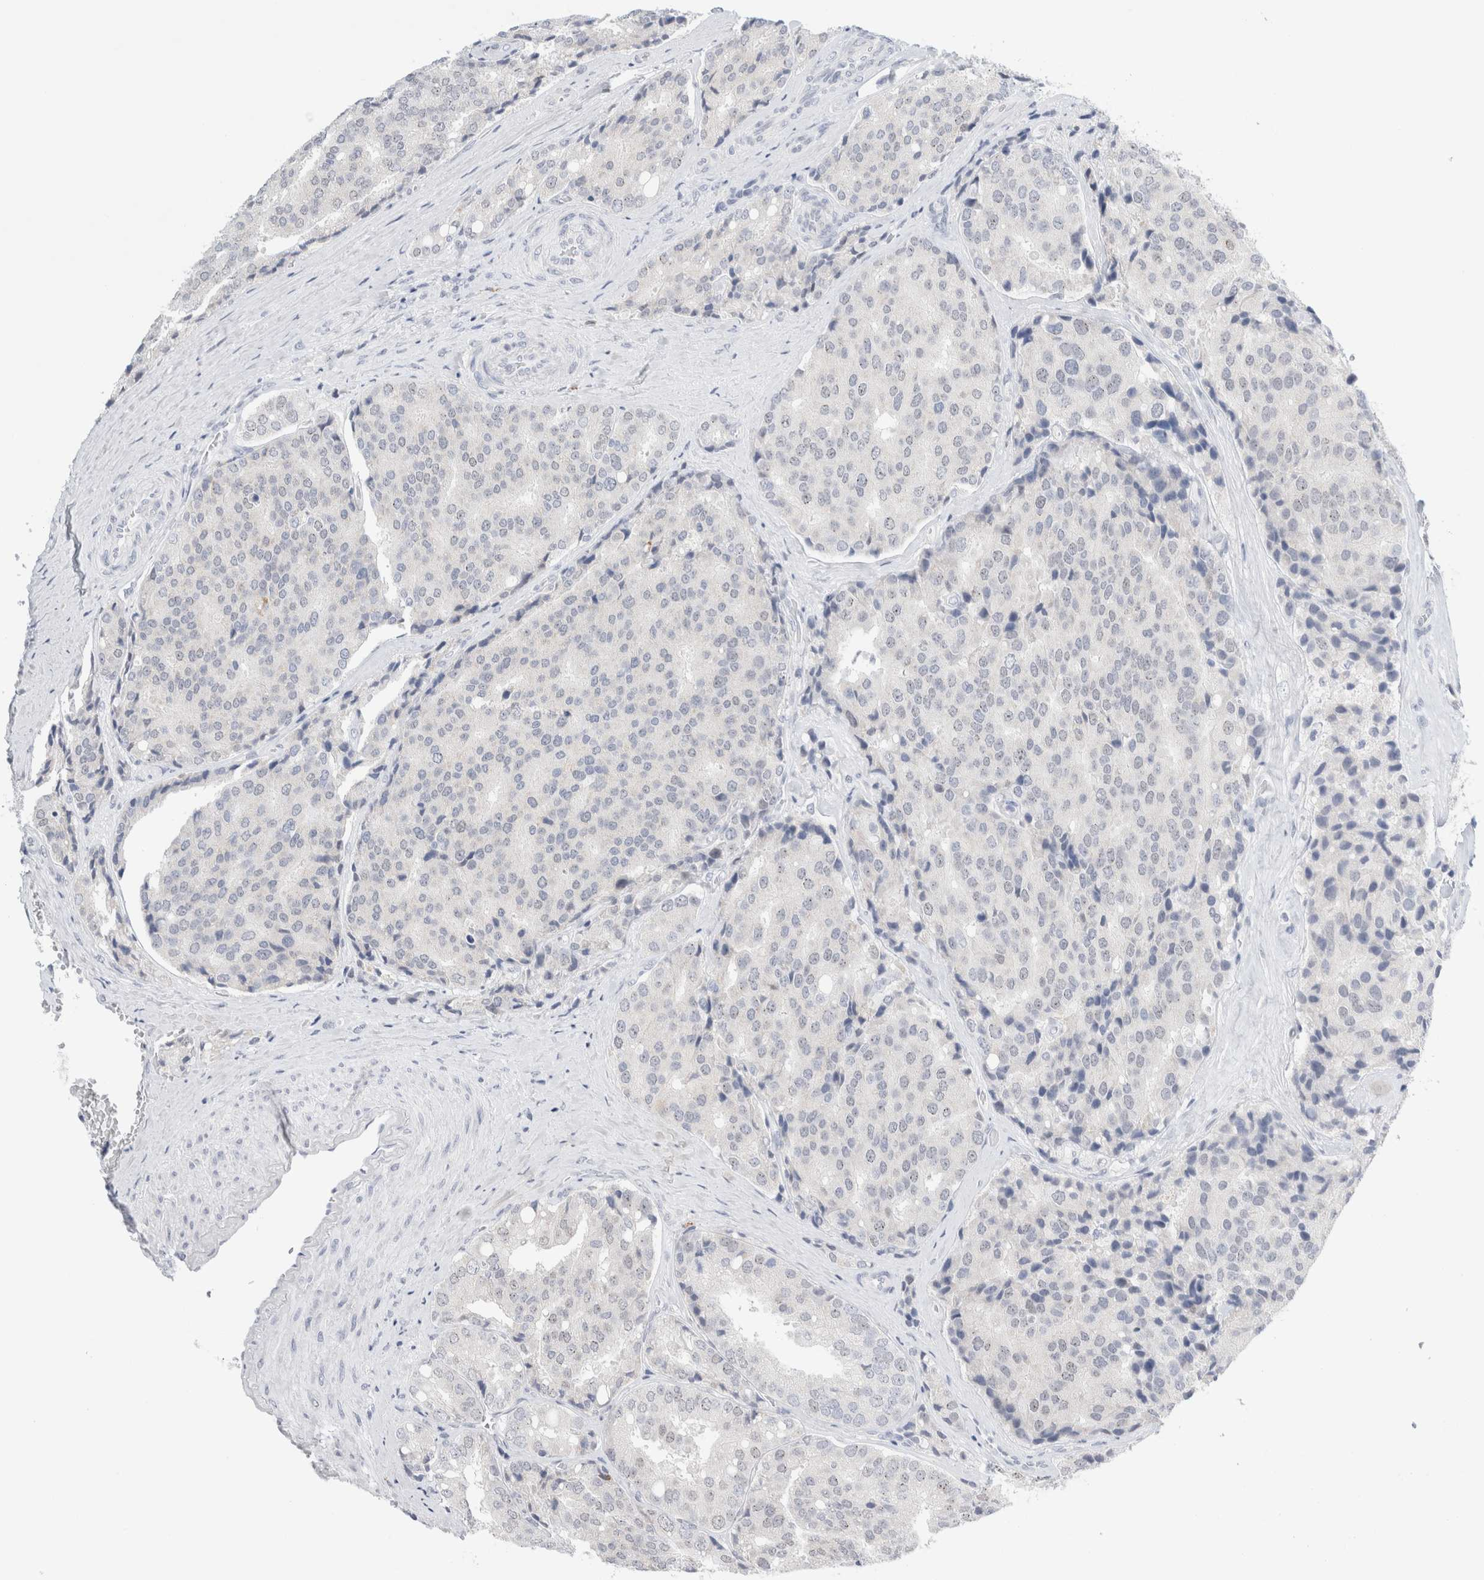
{"staining": {"intensity": "negative", "quantity": "none", "location": "none"}, "tissue": "prostate cancer", "cell_type": "Tumor cells", "image_type": "cancer", "snomed": [{"axis": "morphology", "description": "Adenocarcinoma, High grade"}, {"axis": "topography", "description": "Prostate"}], "caption": "IHC image of prostate cancer (high-grade adenocarcinoma) stained for a protein (brown), which exhibits no staining in tumor cells.", "gene": "SLC22A12", "patient": {"sex": "male", "age": 50}}